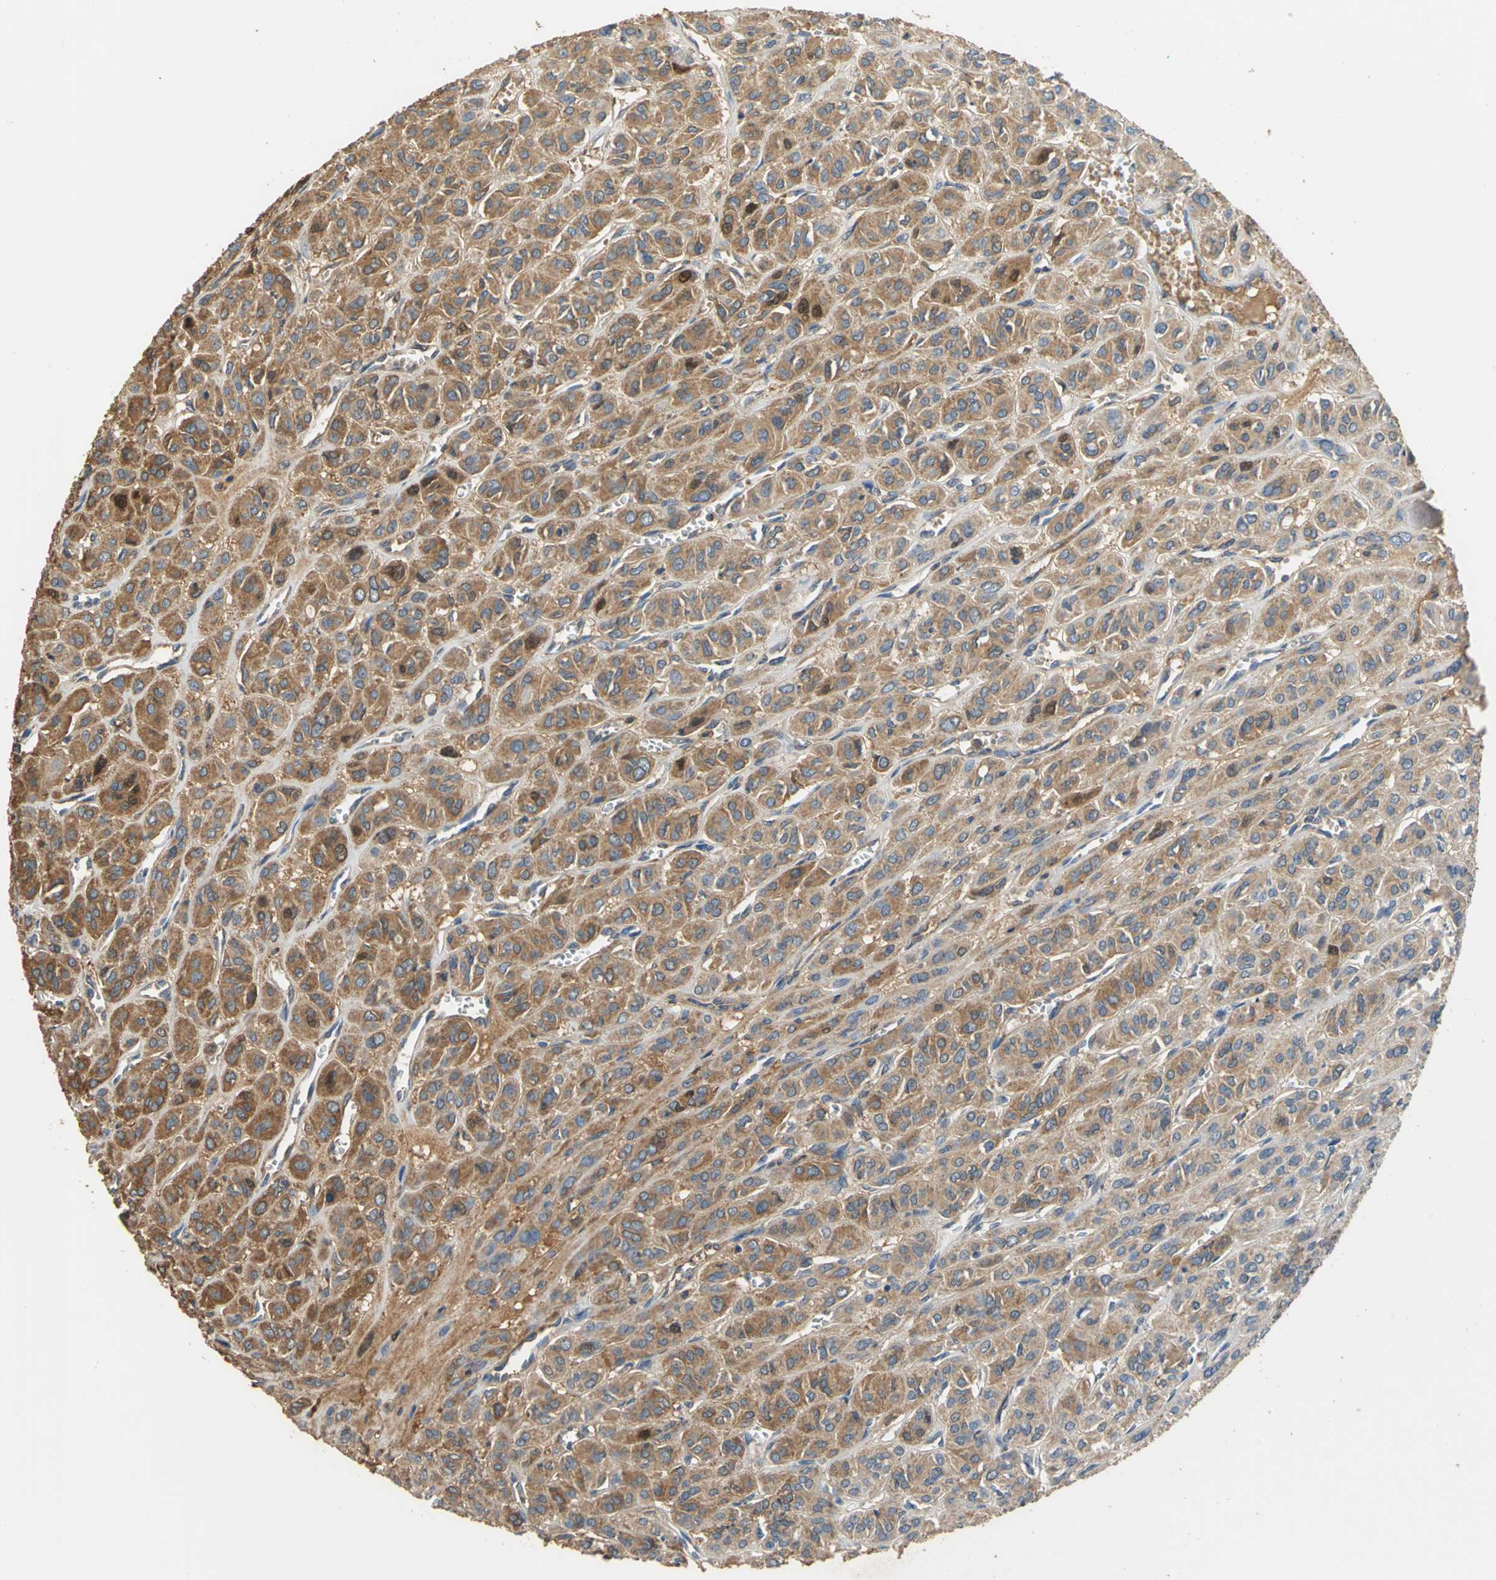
{"staining": {"intensity": "strong", "quantity": ">75%", "location": "cytoplasmic/membranous,nuclear"}, "tissue": "thyroid cancer", "cell_type": "Tumor cells", "image_type": "cancer", "snomed": [{"axis": "morphology", "description": "Follicular adenoma carcinoma, NOS"}, {"axis": "topography", "description": "Thyroid gland"}], "caption": "Immunohistochemistry (IHC) micrograph of neoplastic tissue: thyroid follicular adenoma carcinoma stained using immunohistochemistry shows high levels of strong protein expression localized specifically in the cytoplasmic/membranous and nuclear of tumor cells, appearing as a cytoplasmic/membranous and nuclear brown color.", "gene": "GYG2", "patient": {"sex": "female", "age": 71}}